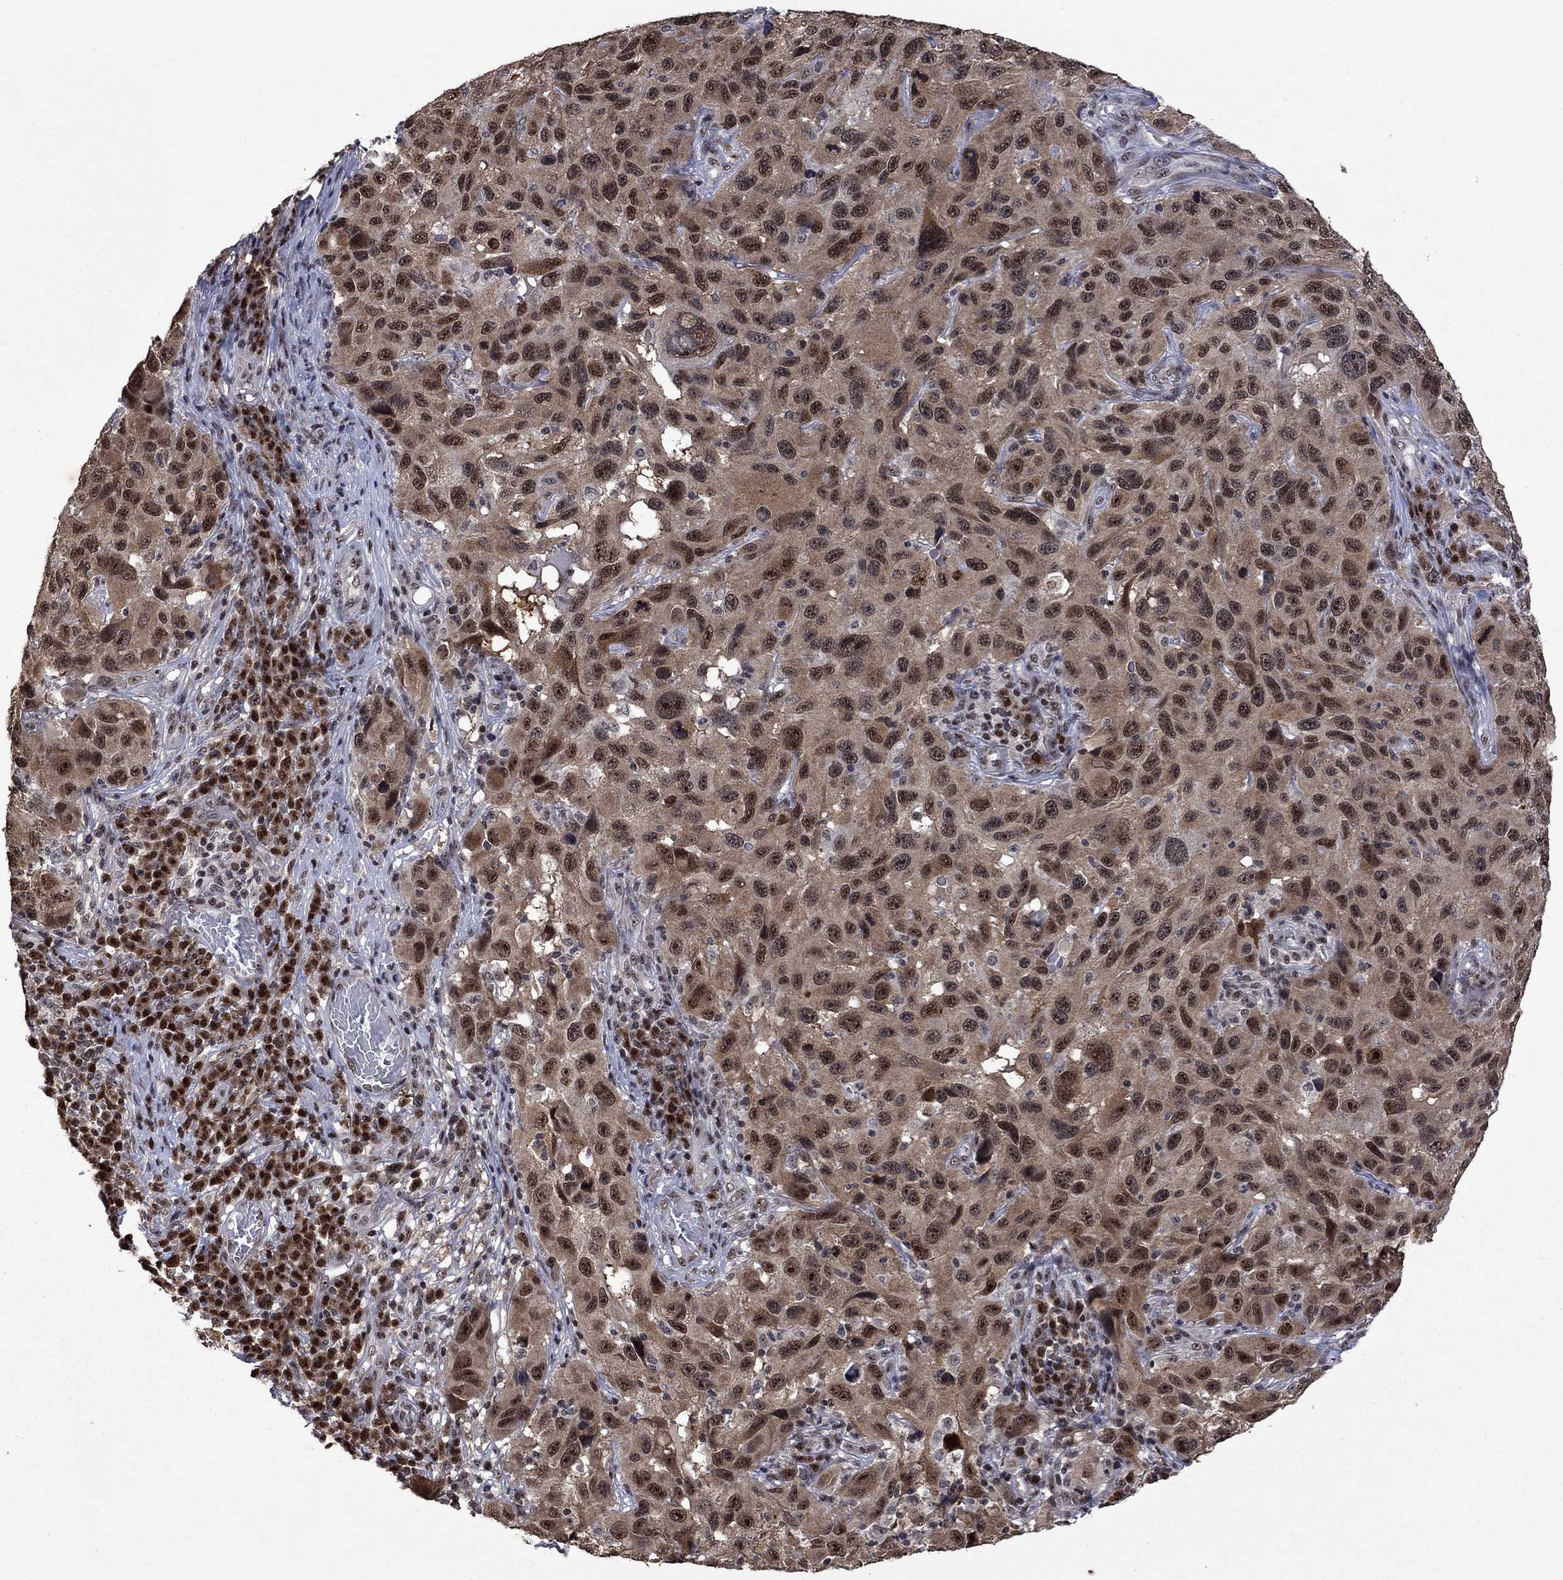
{"staining": {"intensity": "moderate", "quantity": "25%-75%", "location": "nuclear"}, "tissue": "melanoma", "cell_type": "Tumor cells", "image_type": "cancer", "snomed": [{"axis": "morphology", "description": "Malignant melanoma, NOS"}, {"axis": "topography", "description": "Skin"}], "caption": "Immunohistochemical staining of human melanoma reveals medium levels of moderate nuclear staining in approximately 25%-75% of tumor cells.", "gene": "FBL", "patient": {"sex": "male", "age": 53}}